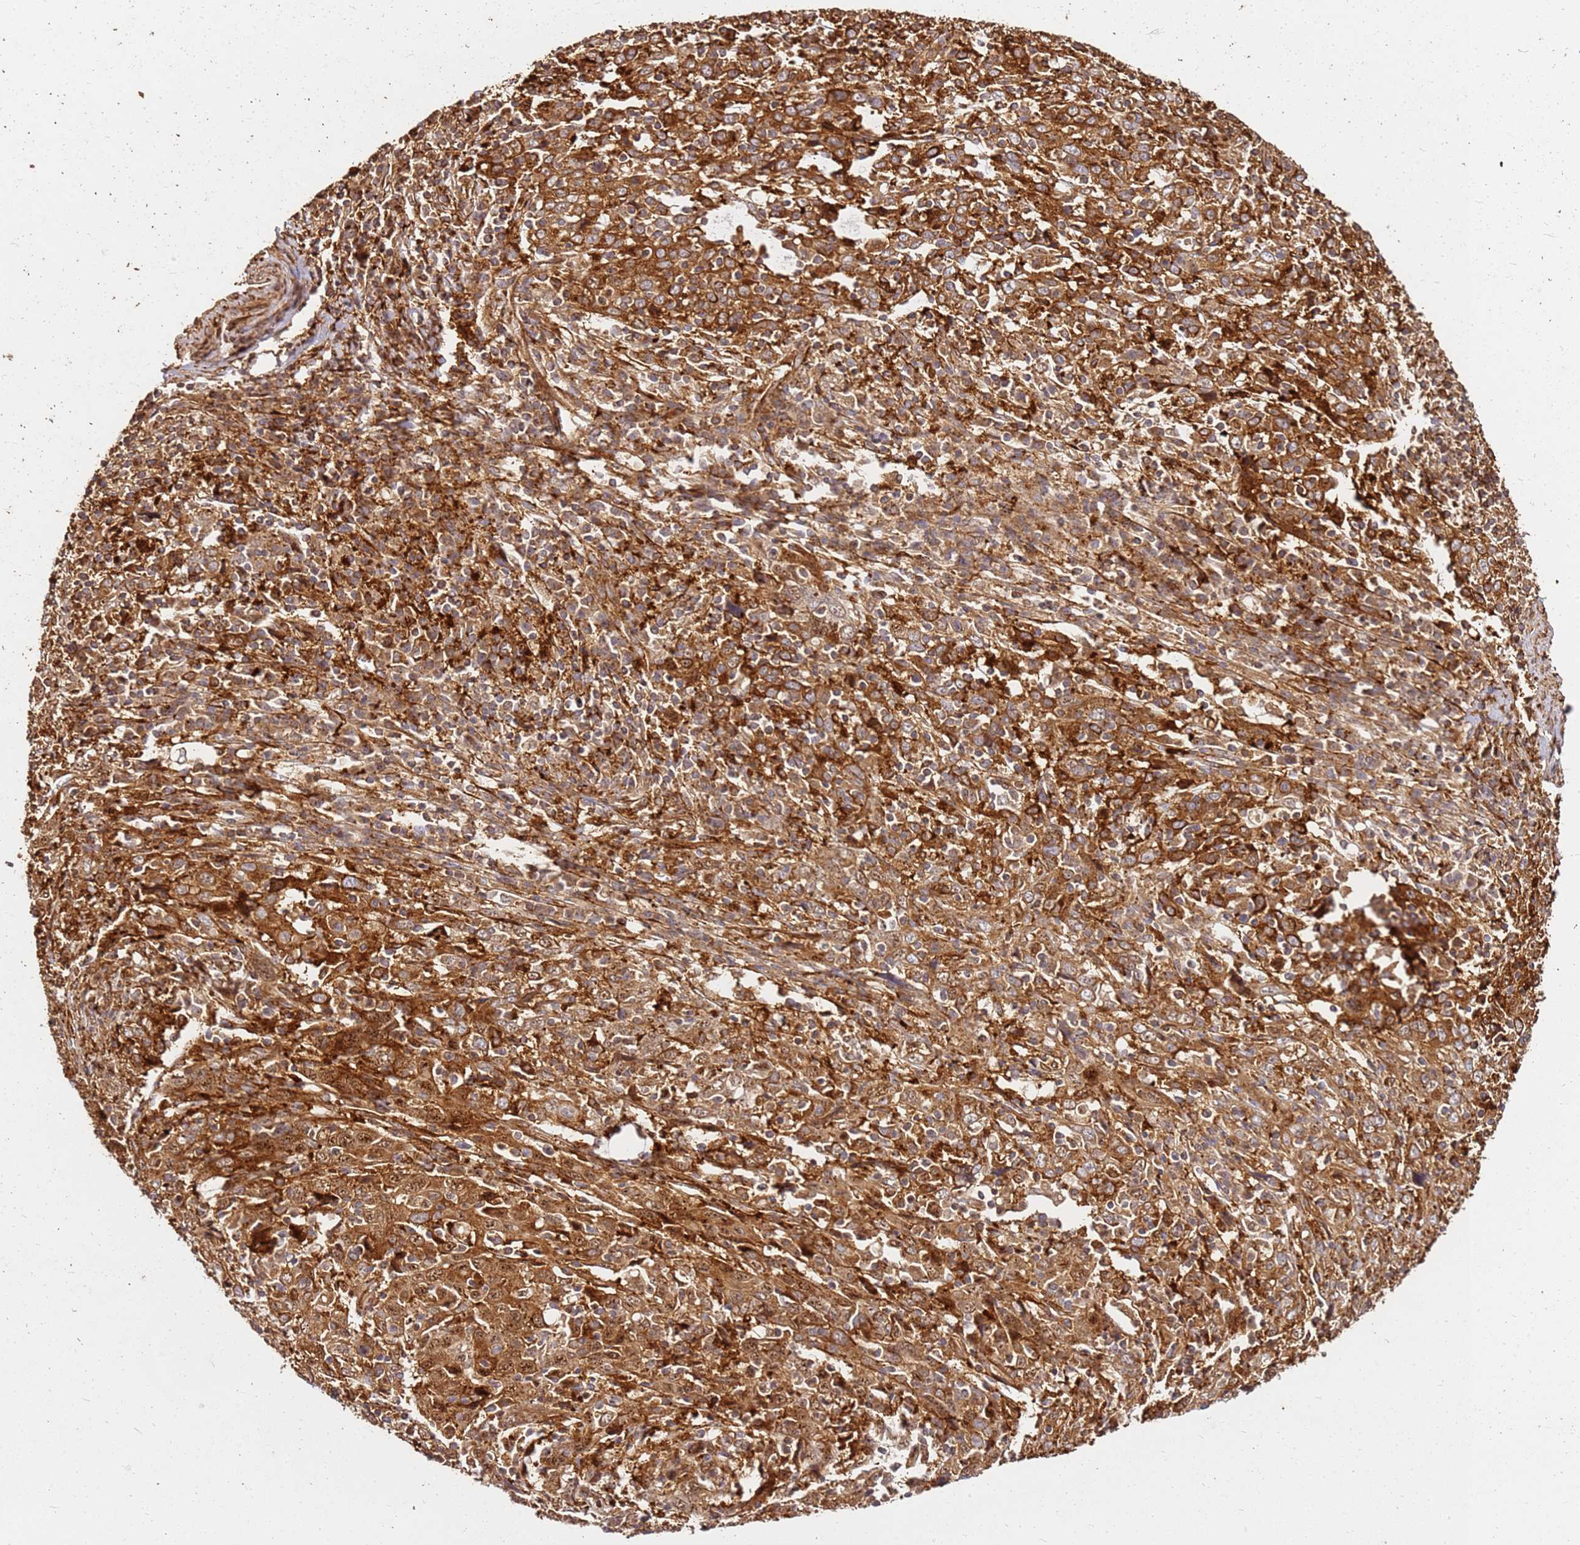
{"staining": {"intensity": "strong", "quantity": ">75%", "location": "cytoplasmic/membranous"}, "tissue": "cervical cancer", "cell_type": "Tumor cells", "image_type": "cancer", "snomed": [{"axis": "morphology", "description": "Squamous cell carcinoma, NOS"}, {"axis": "topography", "description": "Cervix"}], "caption": "IHC of cervical squamous cell carcinoma exhibits high levels of strong cytoplasmic/membranous staining in about >75% of tumor cells.", "gene": "DVL3", "patient": {"sex": "female", "age": 46}}